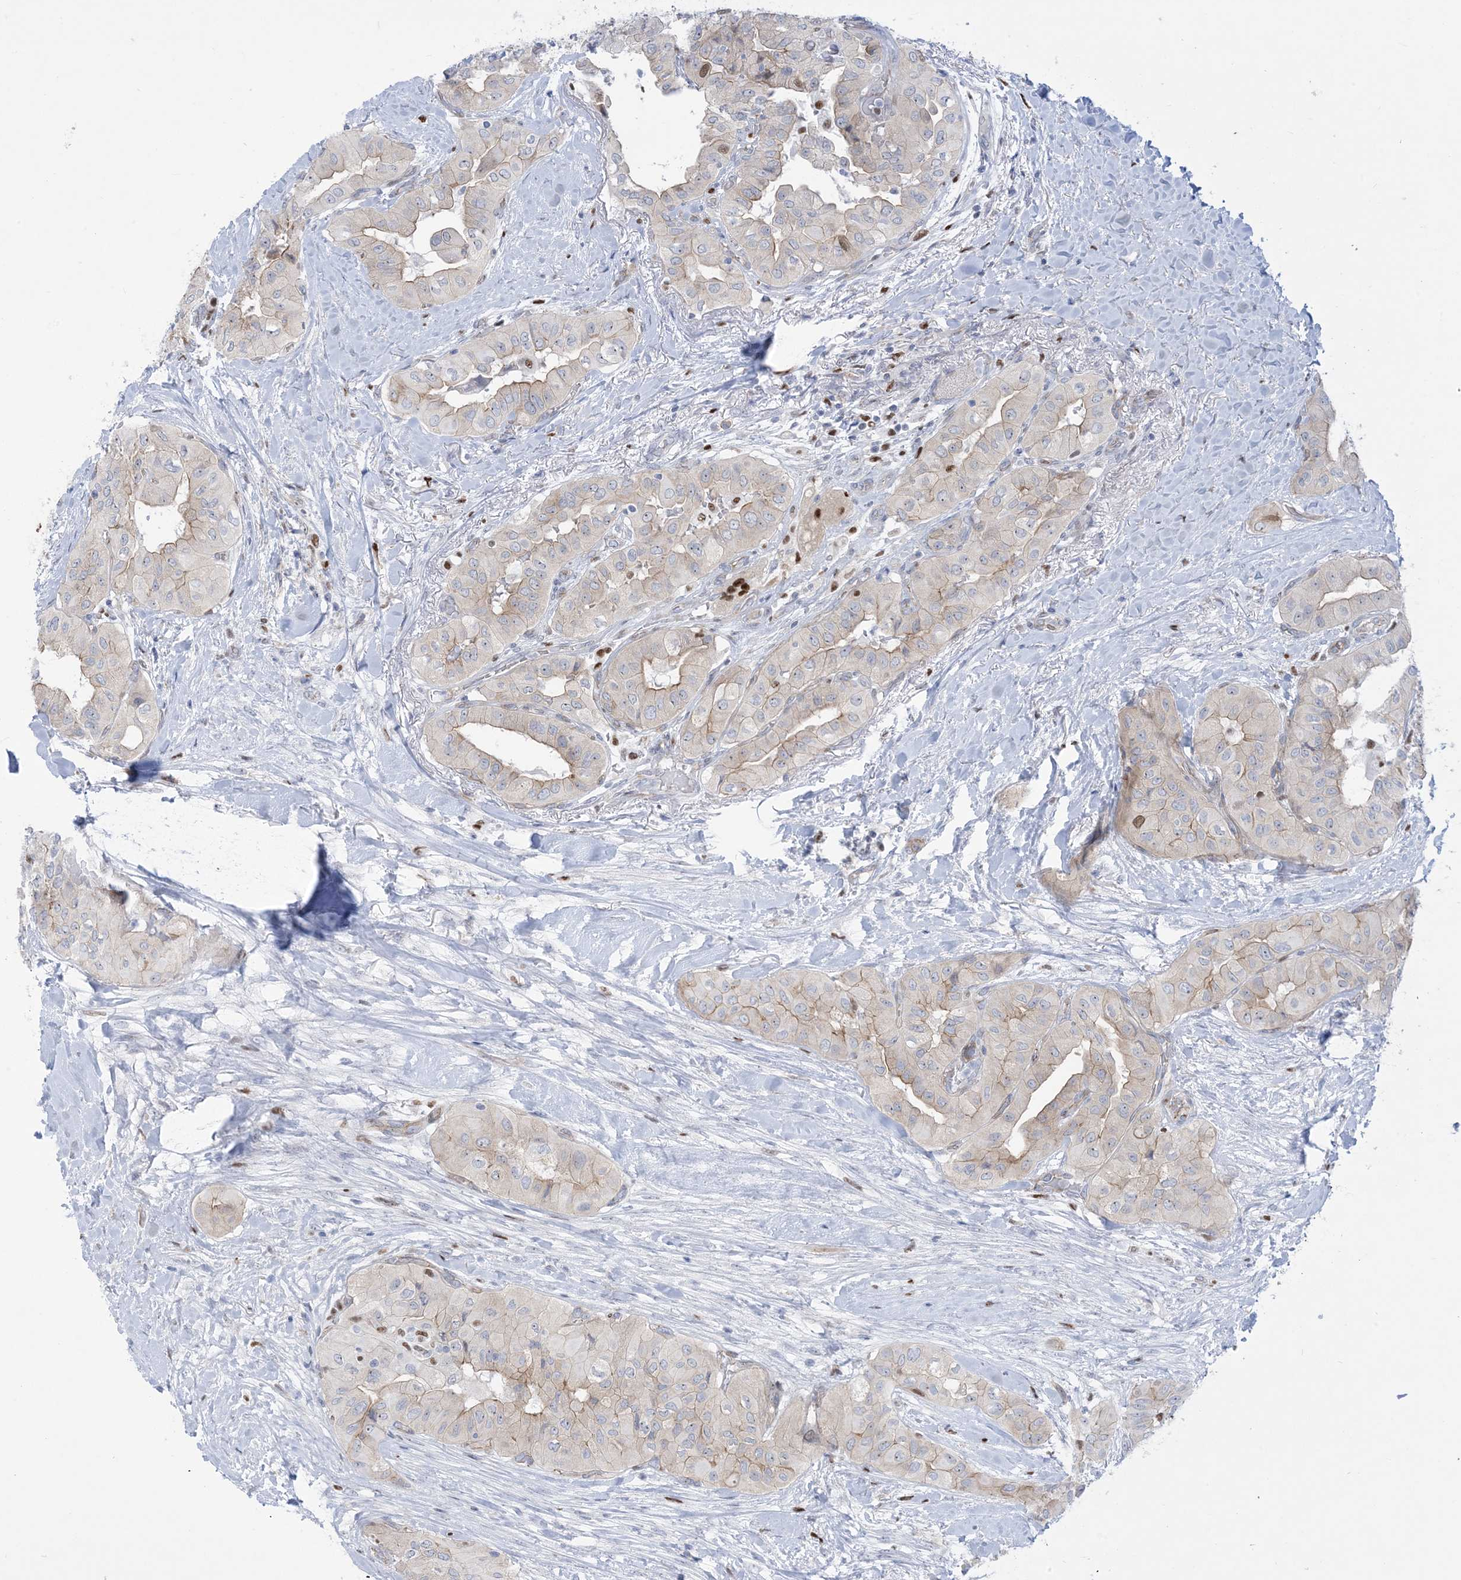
{"staining": {"intensity": "weak", "quantity": "25%-75%", "location": "cytoplasmic/membranous"}, "tissue": "thyroid cancer", "cell_type": "Tumor cells", "image_type": "cancer", "snomed": [{"axis": "morphology", "description": "Papillary adenocarcinoma, NOS"}, {"axis": "topography", "description": "Thyroid gland"}], "caption": "This is a photomicrograph of IHC staining of papillary adenocarcinoma (thyroid), which shows weak expression in the cytoplasmic/membranous of tumor cells.", "gene": "MARS2", "patient": {"sex": "female", "age": 59}}